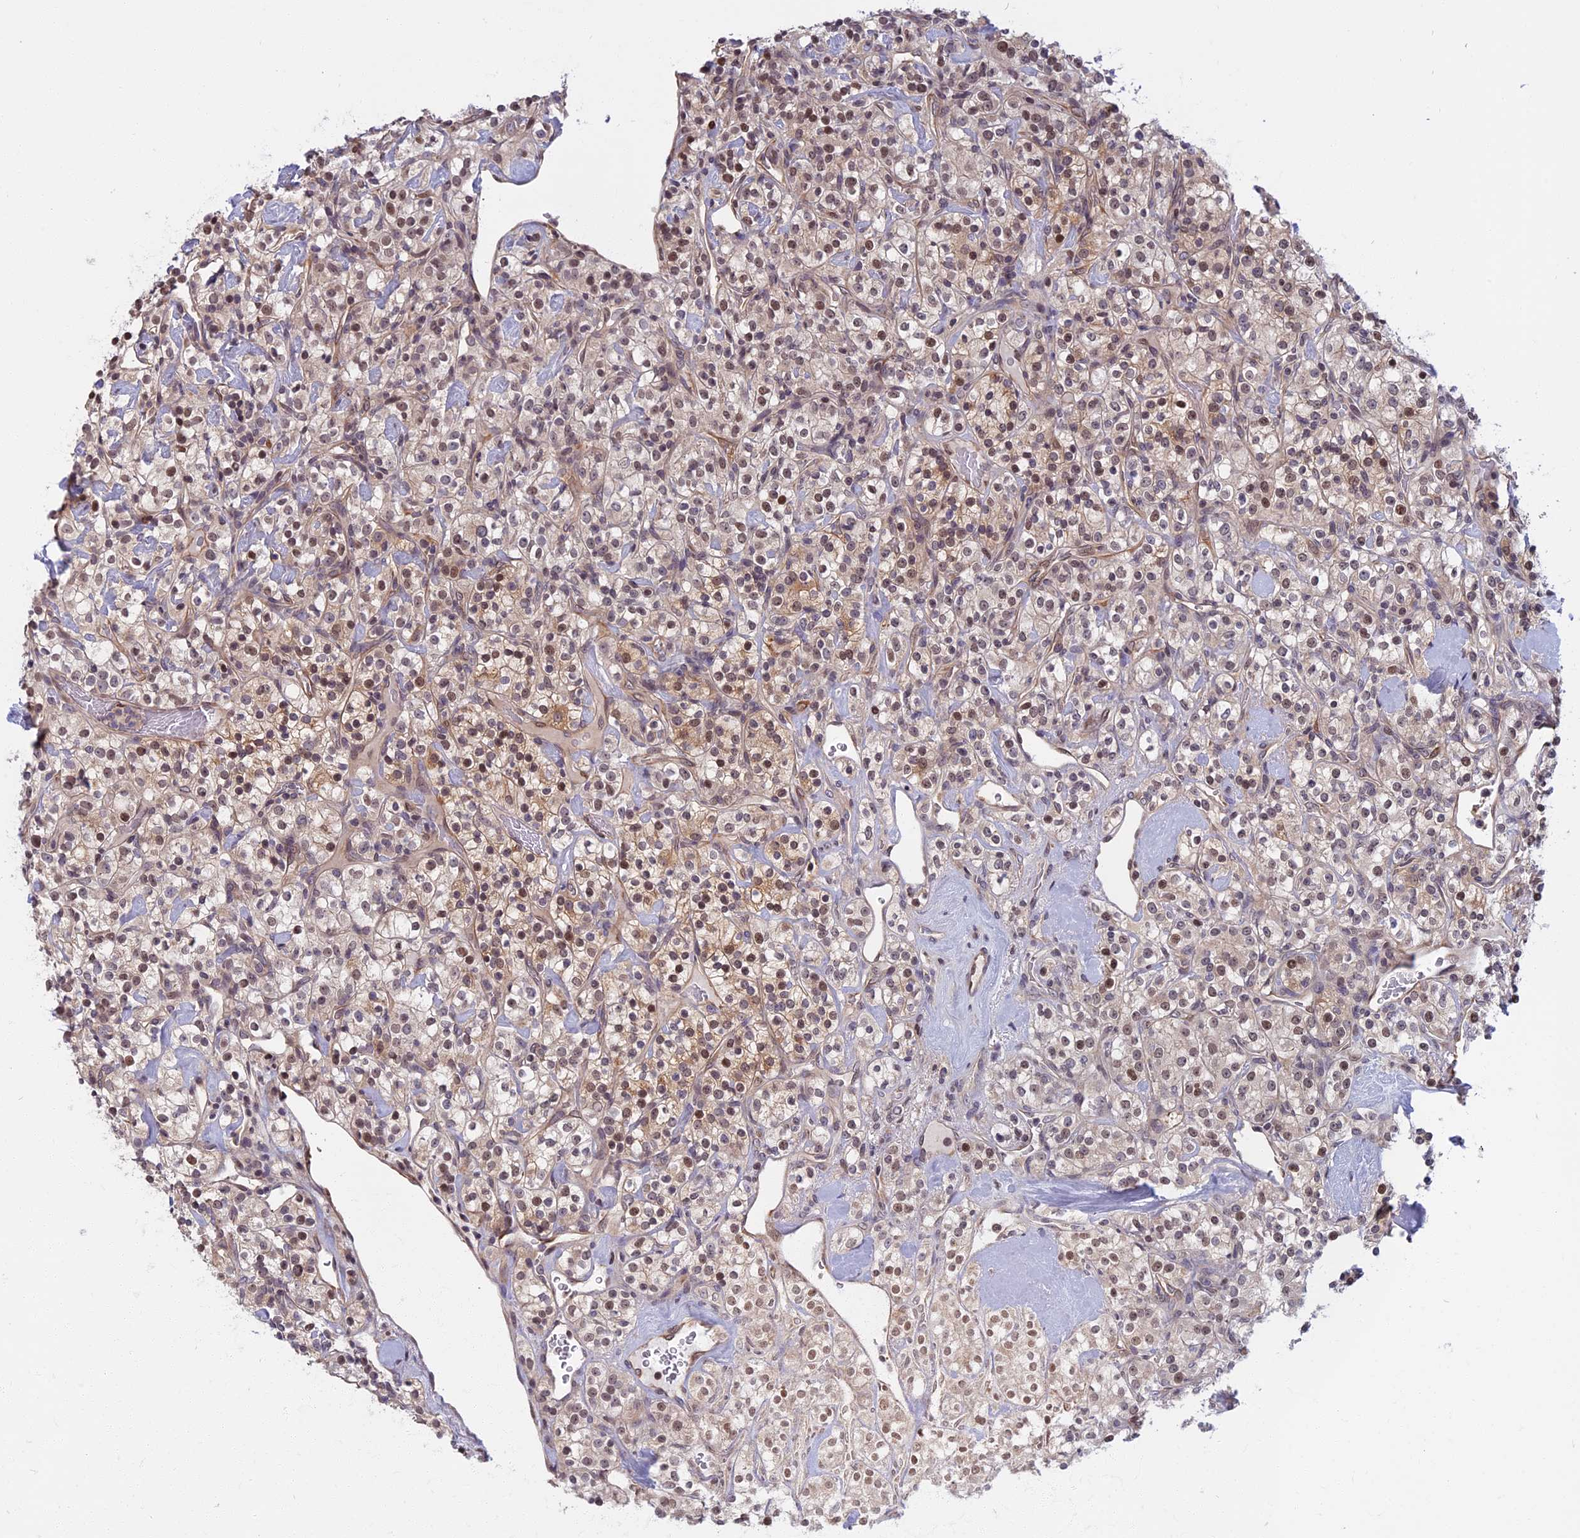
{"staining": {"intensity": "weak", "quantity": ">75%", "location": "cytoplasmic/membranous,nuclear"}, "tissue": "renal cancer", "cell_type": "Tumor cells", "image_type": "cancer", "snomed": [{"axis": "morphology", "description": "Adenocarcinoma, NOS"}, {"axis": "topography", "description": "Kidney"}], "caption": "The image reveals immunohistochemical staining of renal cancer. There is weak cytoplasmic/membranous and nuclear expression is present in about >75% of tumor cells.", "gene": "CCDC113", "patient": {"sex": "male", "age": 77}}